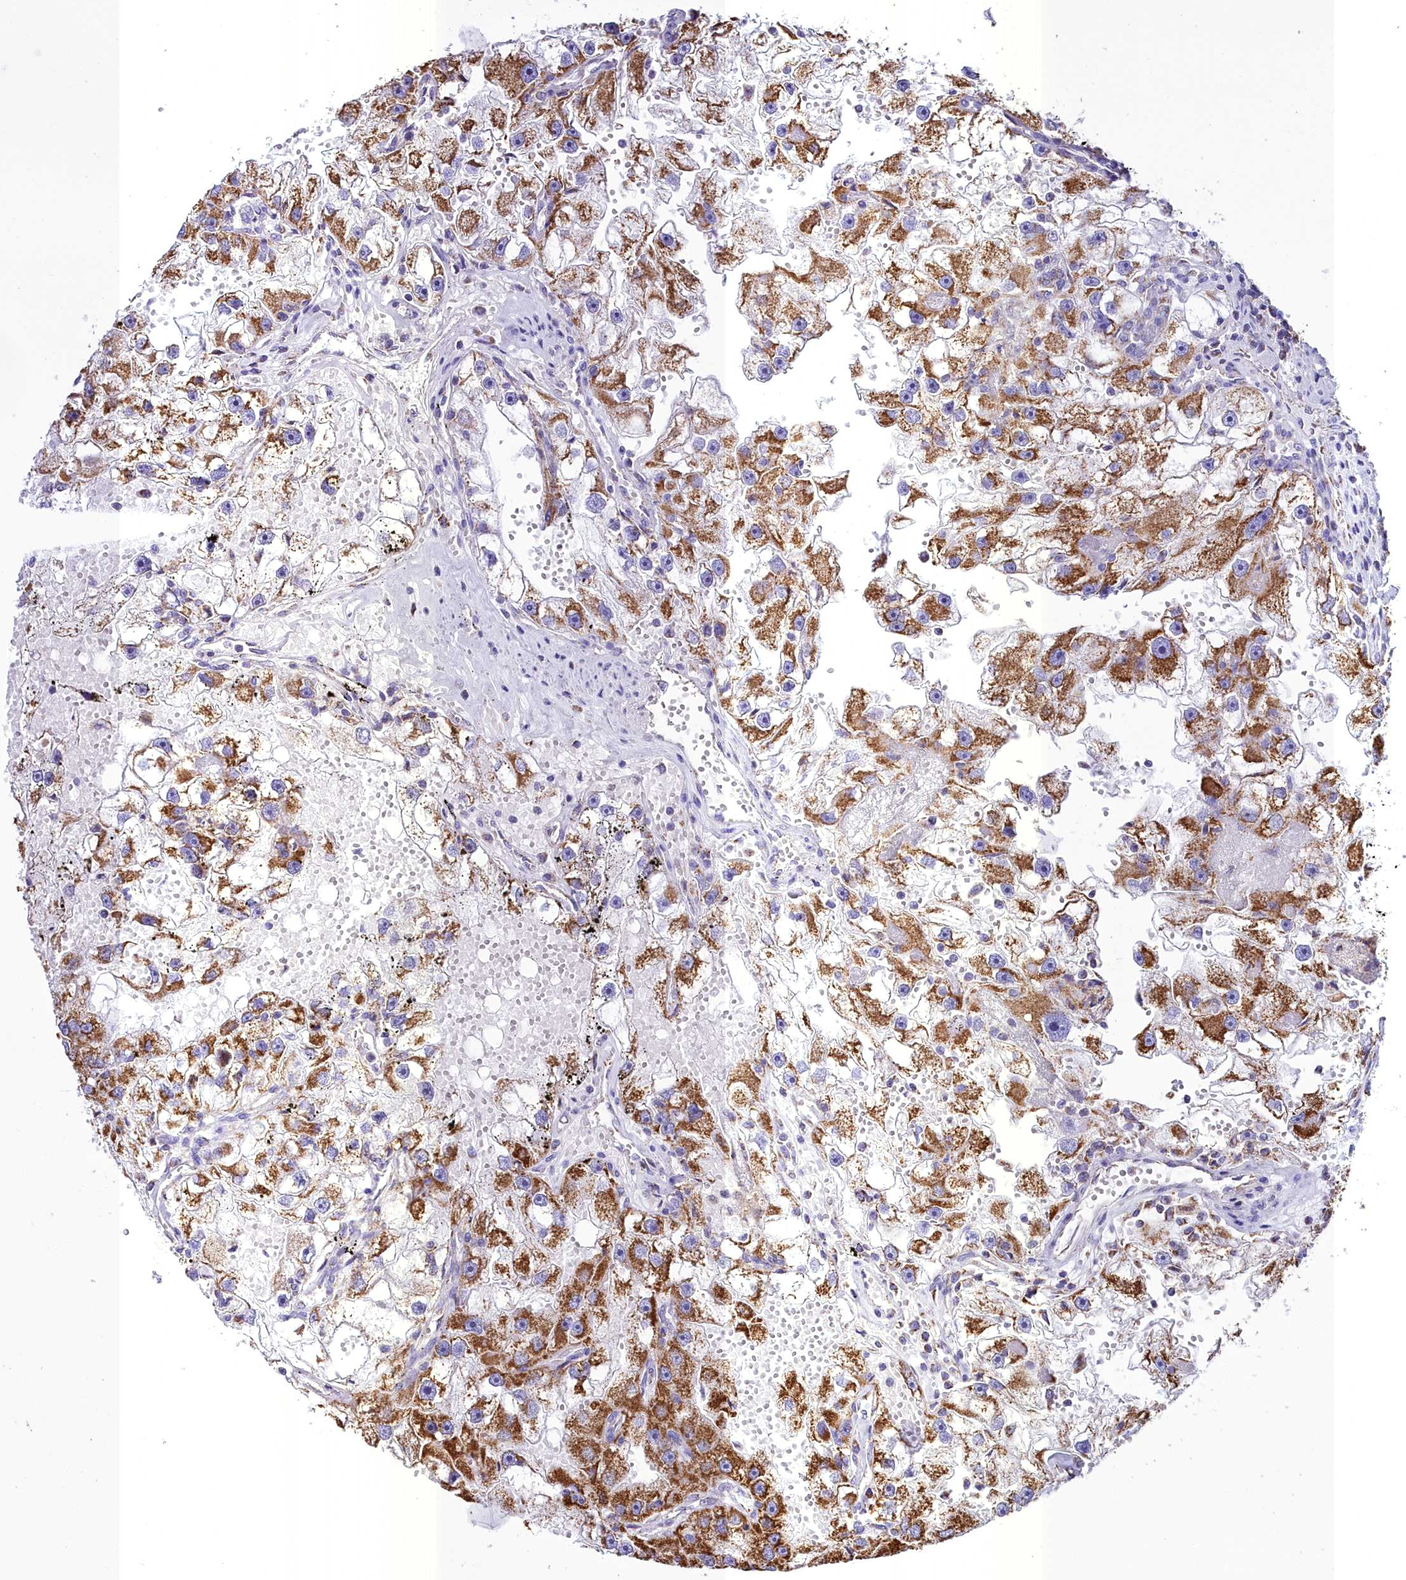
{"staining": {"intensity": "moderate", "quantity": ">75%", "location": "cytoplasmic/membranous"}, "tissue": "renal cancer", "cell_type": "Tumor cells", "image_type": "cancer", "snomed": [{"axis": "morphology", "description": "Adenocarcinoma, NOS"}, {"axis": "topography", "description": "Kidney"}], "caption": "DAB immunohistochemical staining of human renal cancer (adenocarcinoma) exhibits moderate cytoplasmic/membranous protein positivity in approximately >75% of tumor cells. The staining was performed using DAB to visualize the protein expression in brown, while the nuclei were stained in blue with hematoxylin (Magnification: 20x).", "gene": "WDFY3", "patient": {"sex": "male", "age": 63}}